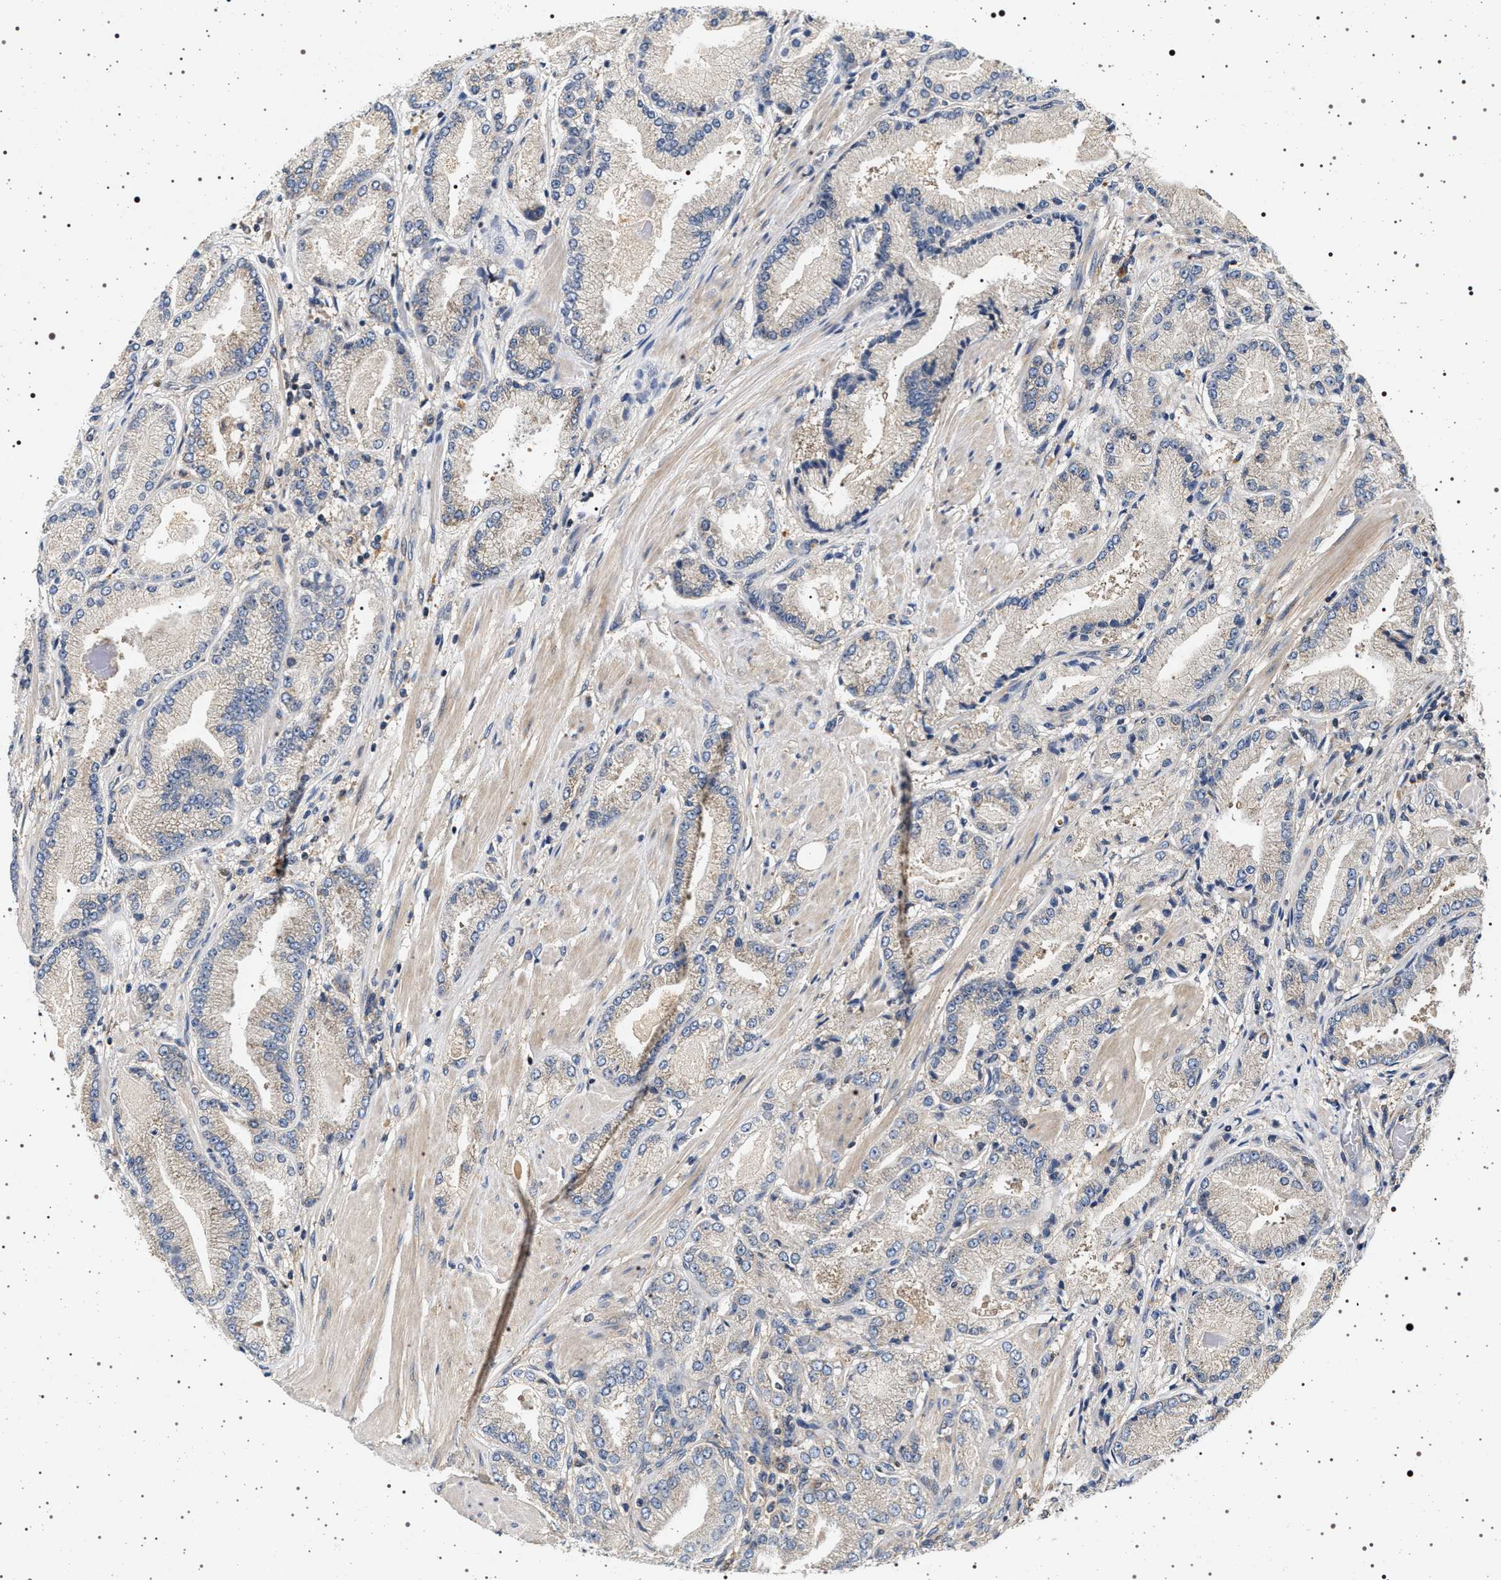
{"staining": {"intensity": "negative", "quantity": "none", "location": "none"}, "tissue": "prostate cancer", "cell_type": "Tumor cells", "image_type": "cancer", "snomed": [{"axis": "morphology", "description": "Adenocarcinoma, High grade"}, {"axis": "topography", "description": "Prostate"}], "caption": "DAB immunohistochemical staining of human prostate adenocarcinoma (high-grade) shows no significant staining in tumor cells.", "gene": "DCBLD2", "patient": {"sex": "male", "age": 50}}